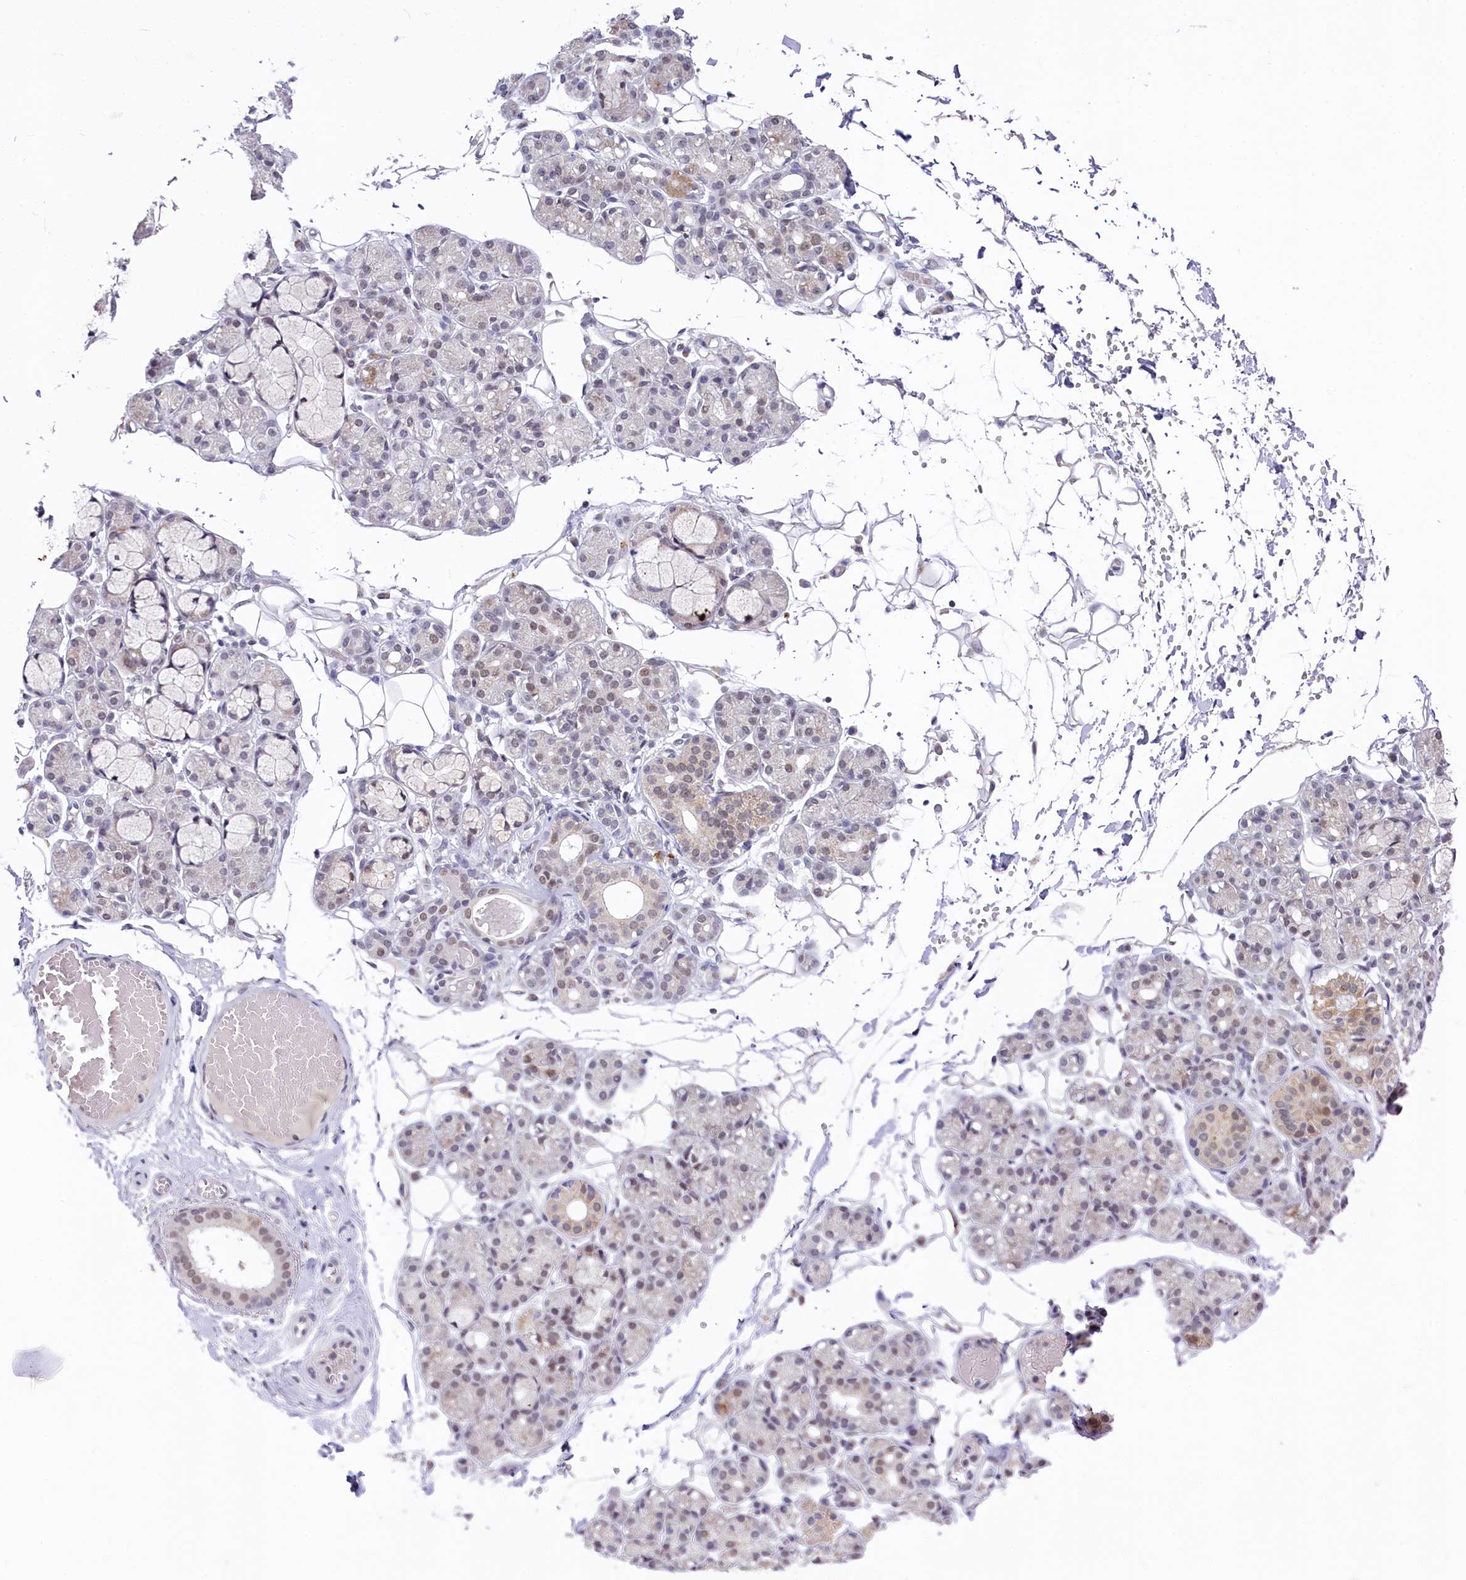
{"staining": {"intensity": "weak", "quantity": "<25%", "location": "cytoplasmic/membranous,nuclear"}, "tissue": "salivary gland", "cell_type": "Glandular cells", "image_type": "normal", "snomed": [{"axis": "morphology", "description": "Normal tissue, NOS"}, {"axis": "topography", "description": "Salivary gland"}], "caption": "Salivary gland stained for a protein using IHC reveals no positivity glandular cells.", "gene": "PPHLN1", "patient": {"sex": "male", "age": 63}}